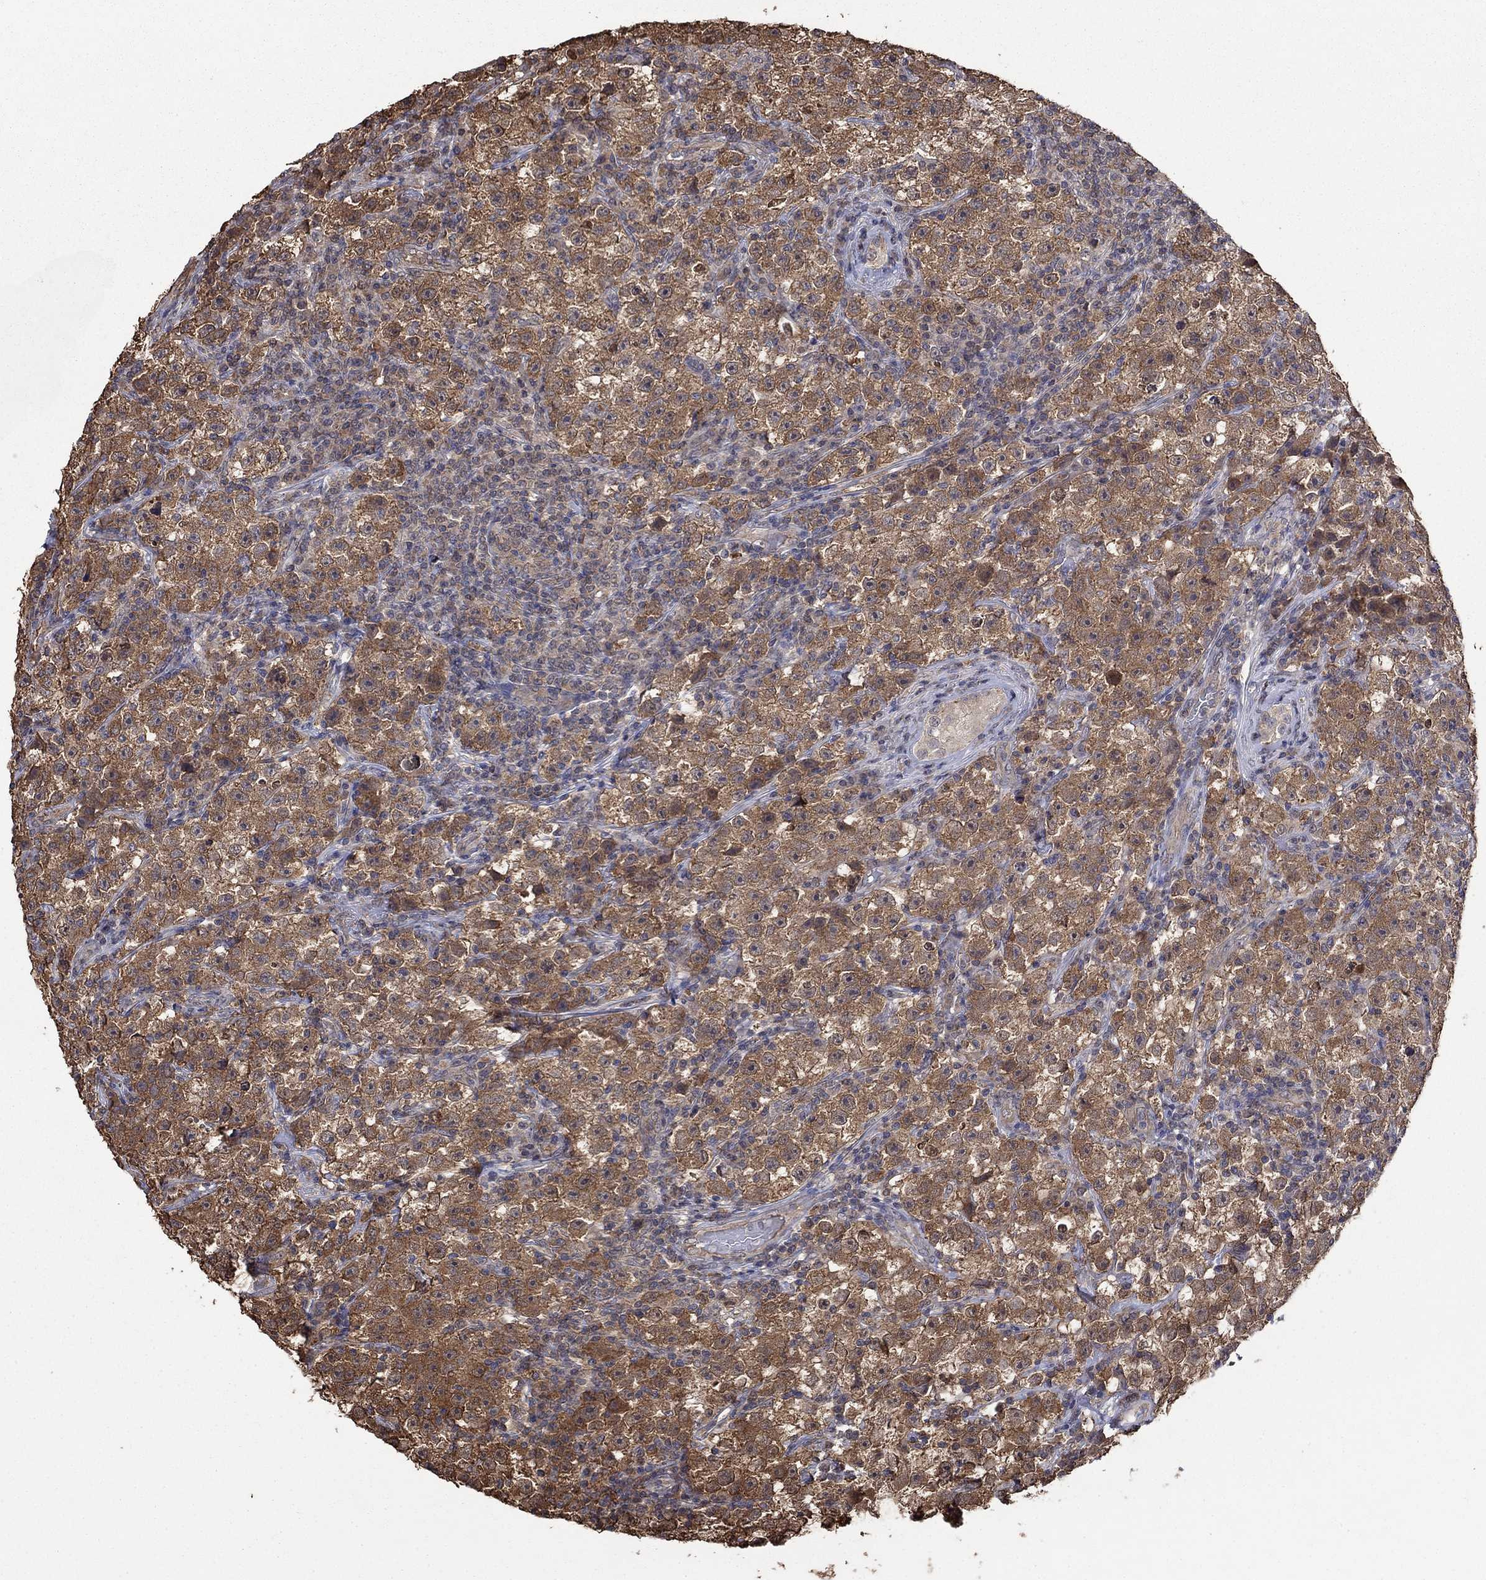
{"staining": {"intensity": "moderate", "quantity": "25%-75%", "location": "cytoplasmic/membranous"}, "tissue": "testis cancer", "cell_type": "Tumor cells", "image_type": "cancer", "snomed": [{"axis": "morphology", "description": "Seminoma, NOS"}, {"axis": "topography", "description": "Testis"}], "caption": "Immunohistochemistry photomicrograph of testis cancer (seminoma) stained for a protein (brown), which reveals medium levels of moderate cytoplasmic/membranous expression in approximately 25%-75% of tumor cells.", "gene": "RNF114", "patient": {"sex": "male", "age": 22}}